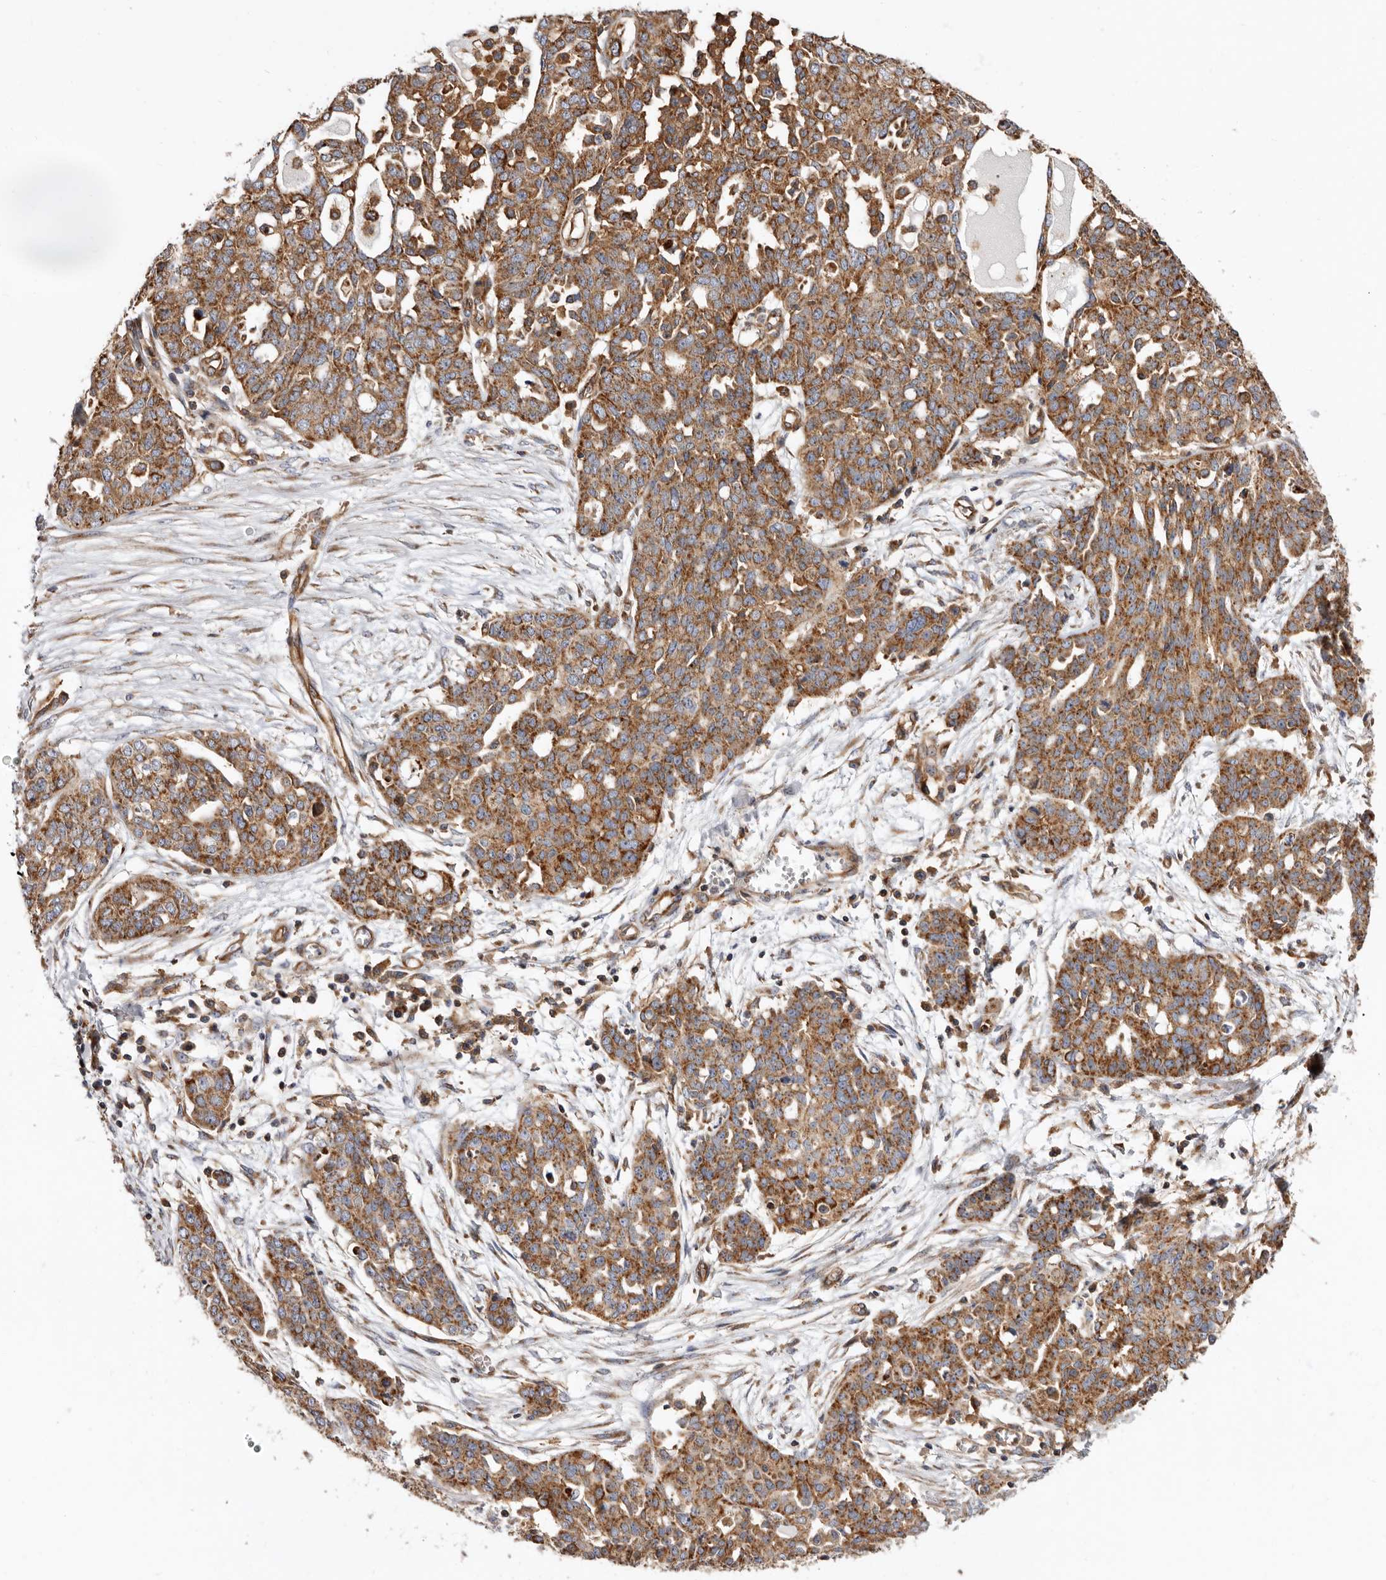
{"staining": {"intensity": "moderate", "quantity": ">75%", "location": "cytoplasmic/membranous"}, "tissue": "ovarian cancer", "cell_type": "Tumor cells", "image_type": "cancer", "snomed": [{"axis": "morphology", "description": "Cystadenocarcinoma, serous, NOS"}, {"axis": "topography", "description": "Soft tissue"}, {"axis": "topography", "description": "Ovary"}], "caption": "Moderate cytoplasmic/membranous staining for a protein is identified in about >75% of tumor cells of ovarian cancer (serous cystadenocarcinoma) using immunohistochemistry (IHC).", "gene": "COQ8B", "patient": {"sex": "female", "age": 57}}